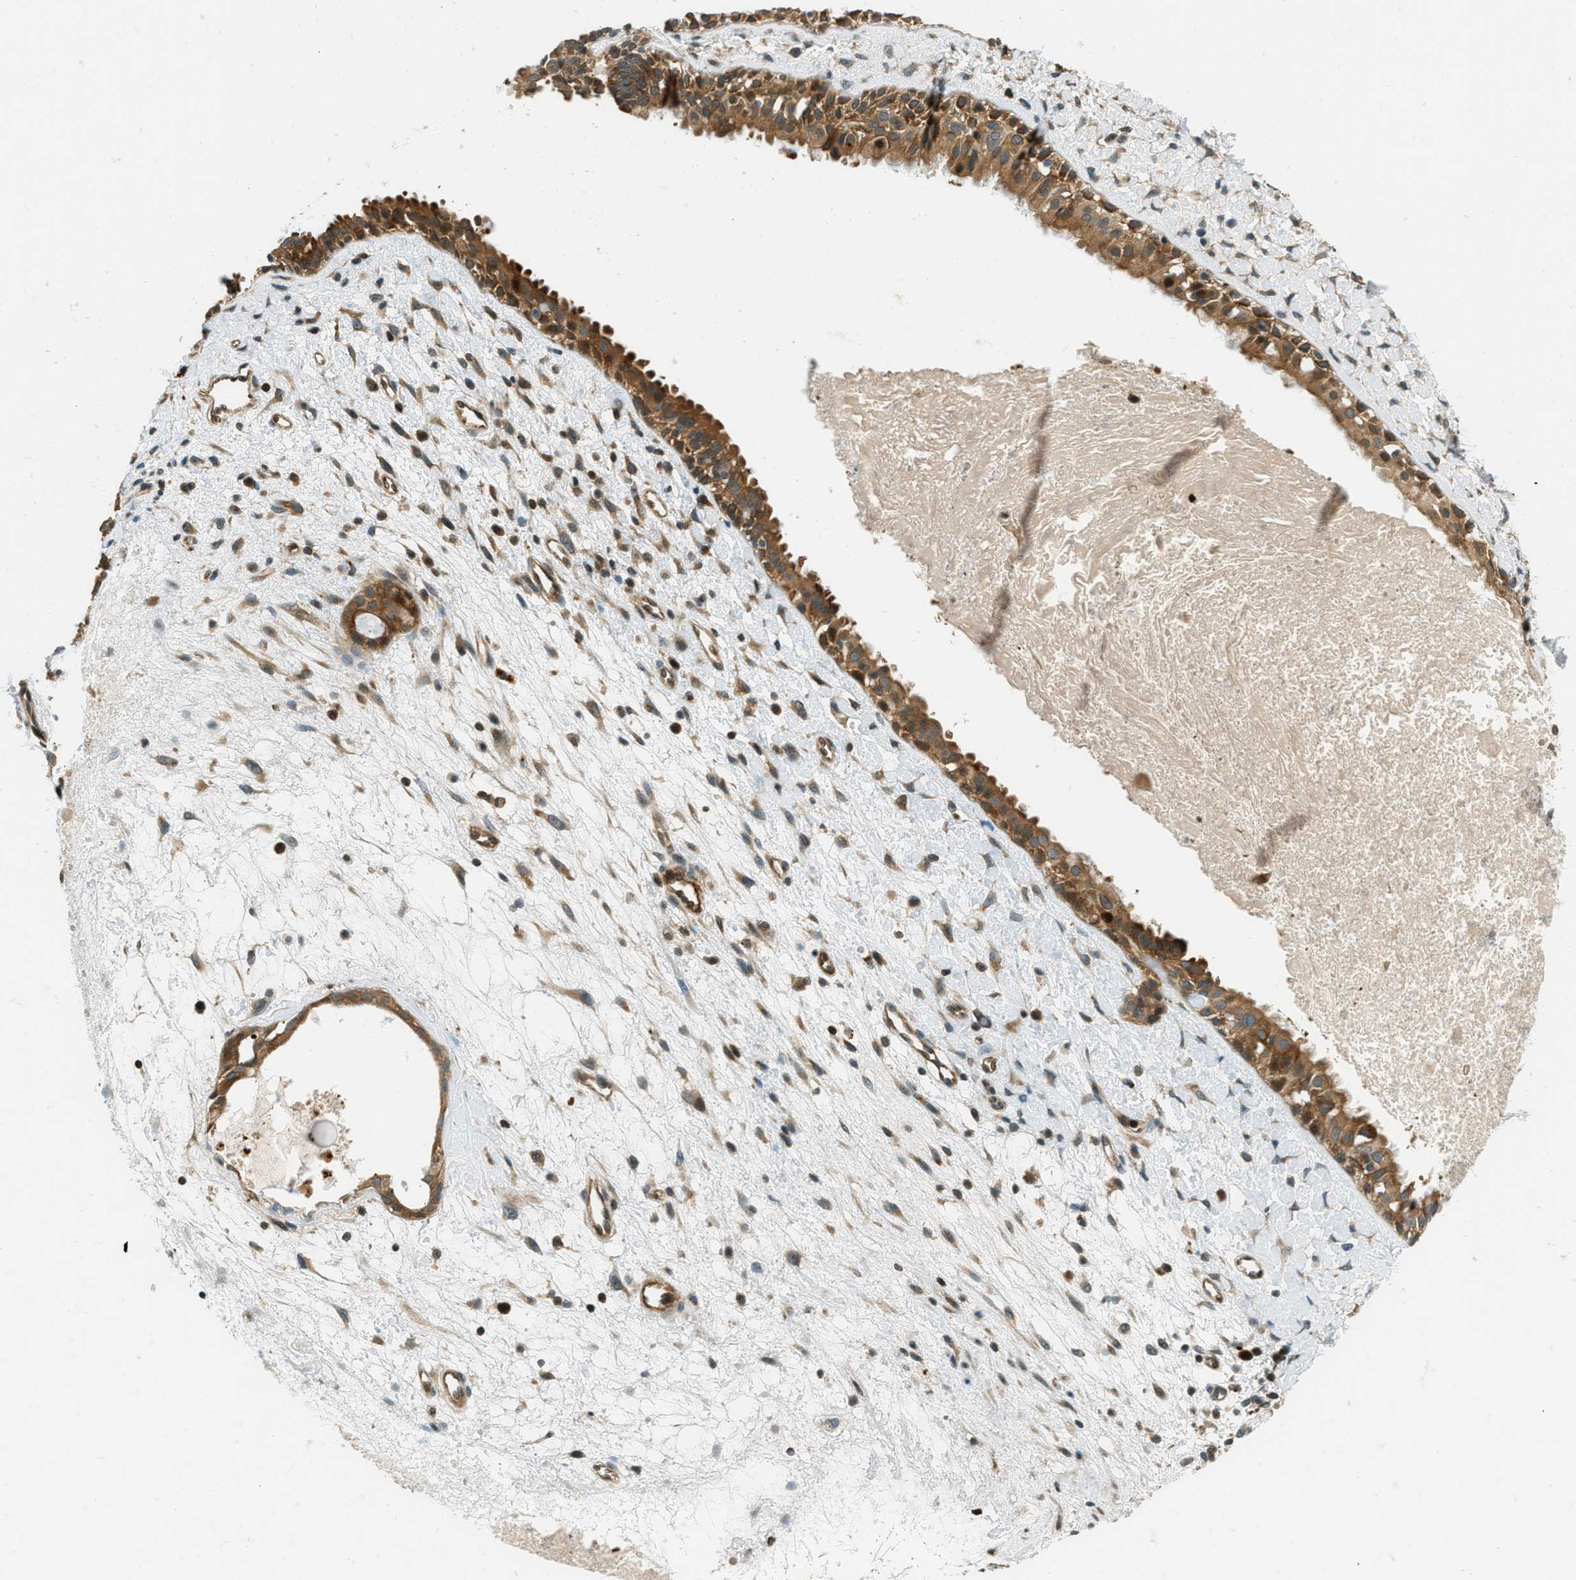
{"staining": {"intensity": "strong", "quantity": ">75%", "location": "cytoplasmic/membranous"}, "tissue": "nasopharynx", "cell_type": "Respiratory epithelial cells", "image_type": "normal", "snomed": [{"axis": "morphology", "description": "Normal tissue, NOS"}, {"axis": "topography", "description": "Nasopharynx"}], "caption": "Strong cytoplasmic/membranous expression for a protein is identified in approximately >75% of respiratory epithelial cells of normal nasopharynx using immunohistochemistry (IHC).", "gene": "PTPN23", "patient": {"sex": "male", "age": 22}}